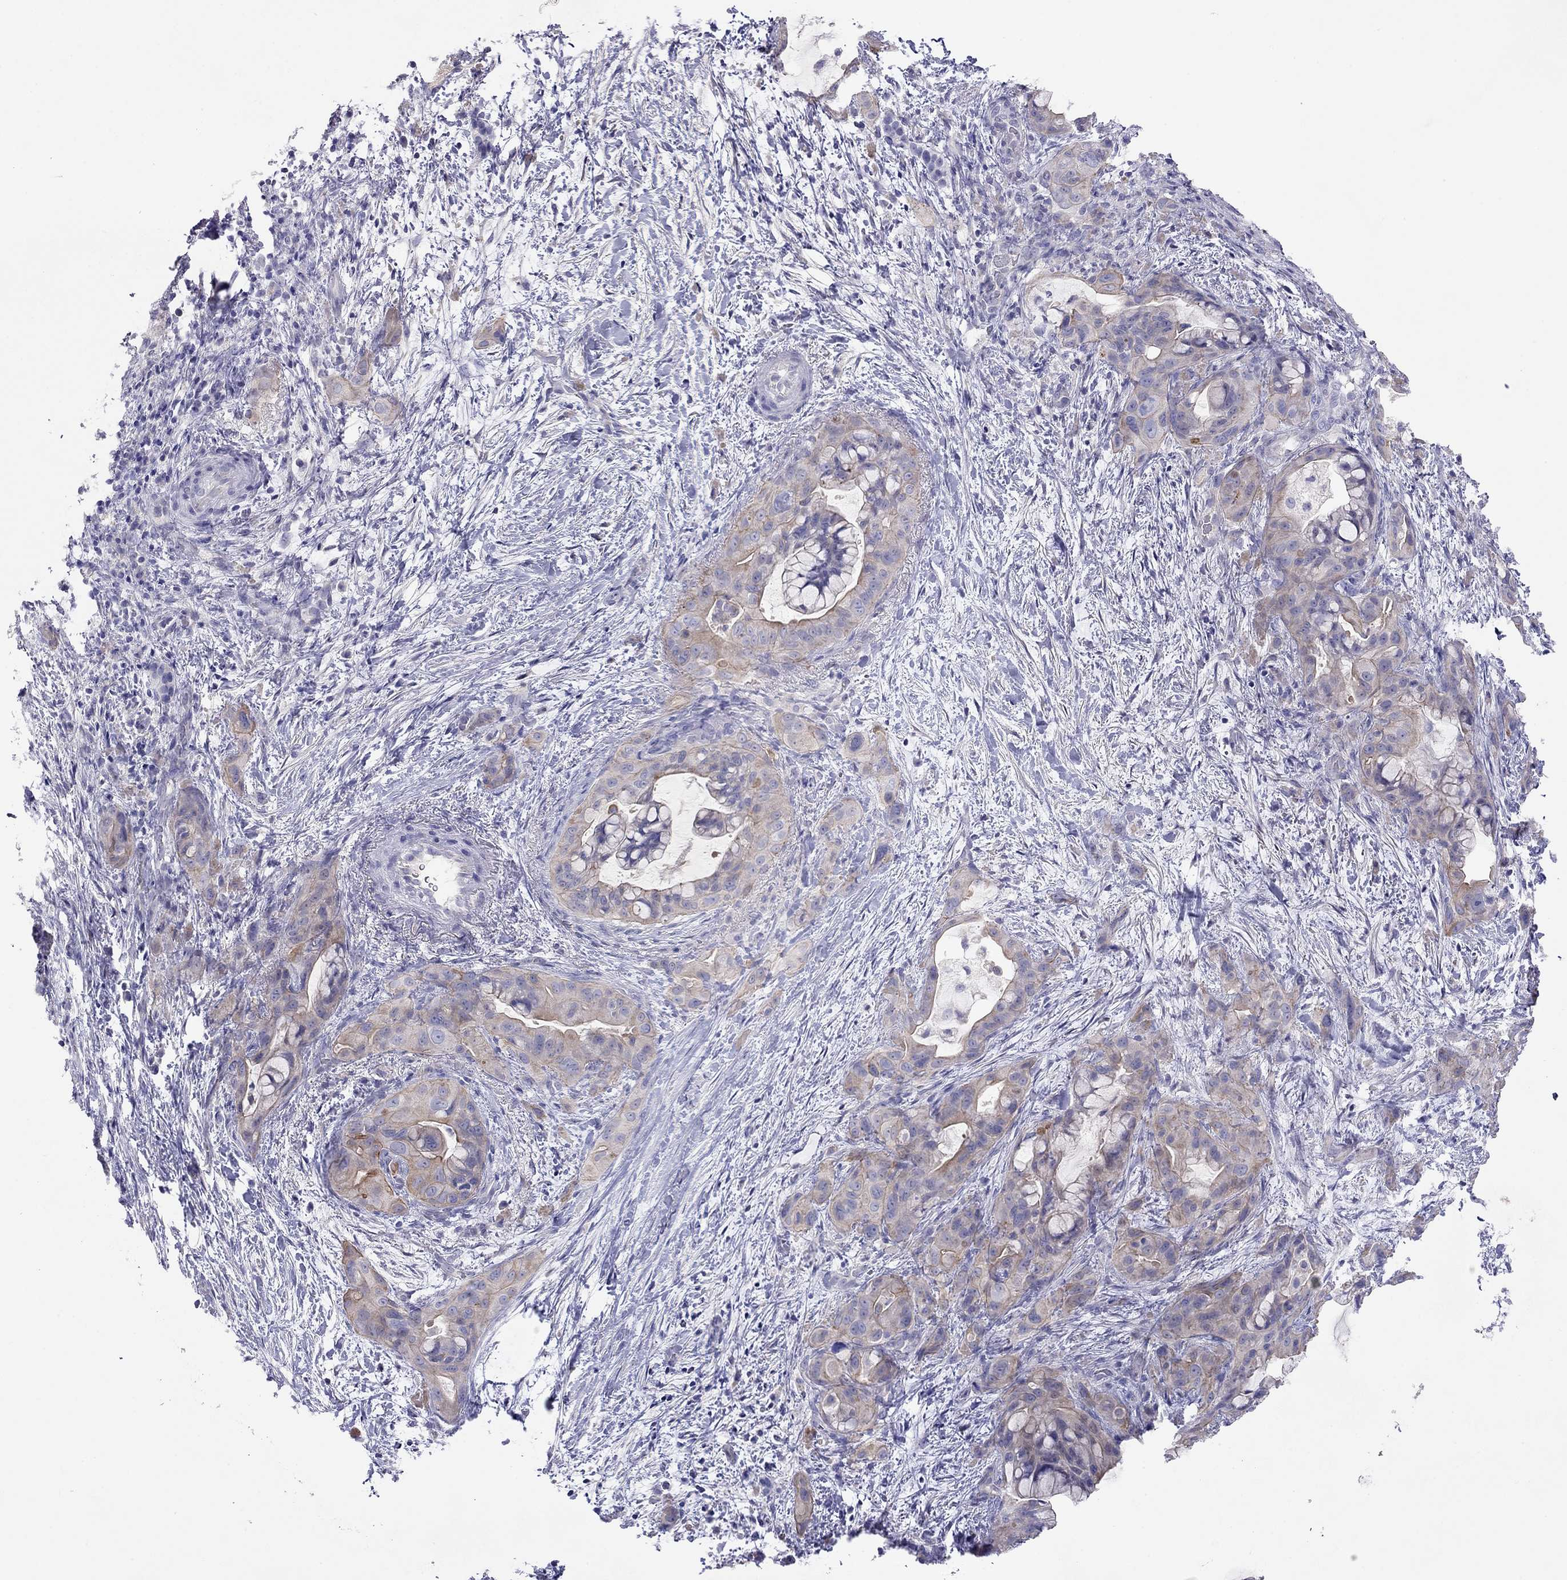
{"staining": {"intensity": "moderate", "quantity": "<25%", "location": "cytoplasmic/membranous"}, "tissue": "pancreatic cancer", "cell_type": "Tumor cells", "image_type": "cancer", "snomed": [{"axis": "morphology", "description": "Adenocarcinoma, NOS"}, {"axis": "topography", "description": "Pancreas"}], "caption": "Pancreatic adenocarcinoma stained with DAB IHC shows low levels of moderate cytoplasmic/membranous expression in approximately <25% of tumor cells.", "gene": "CAPNS2", "patient": {"sex": "male", "age": 71}}